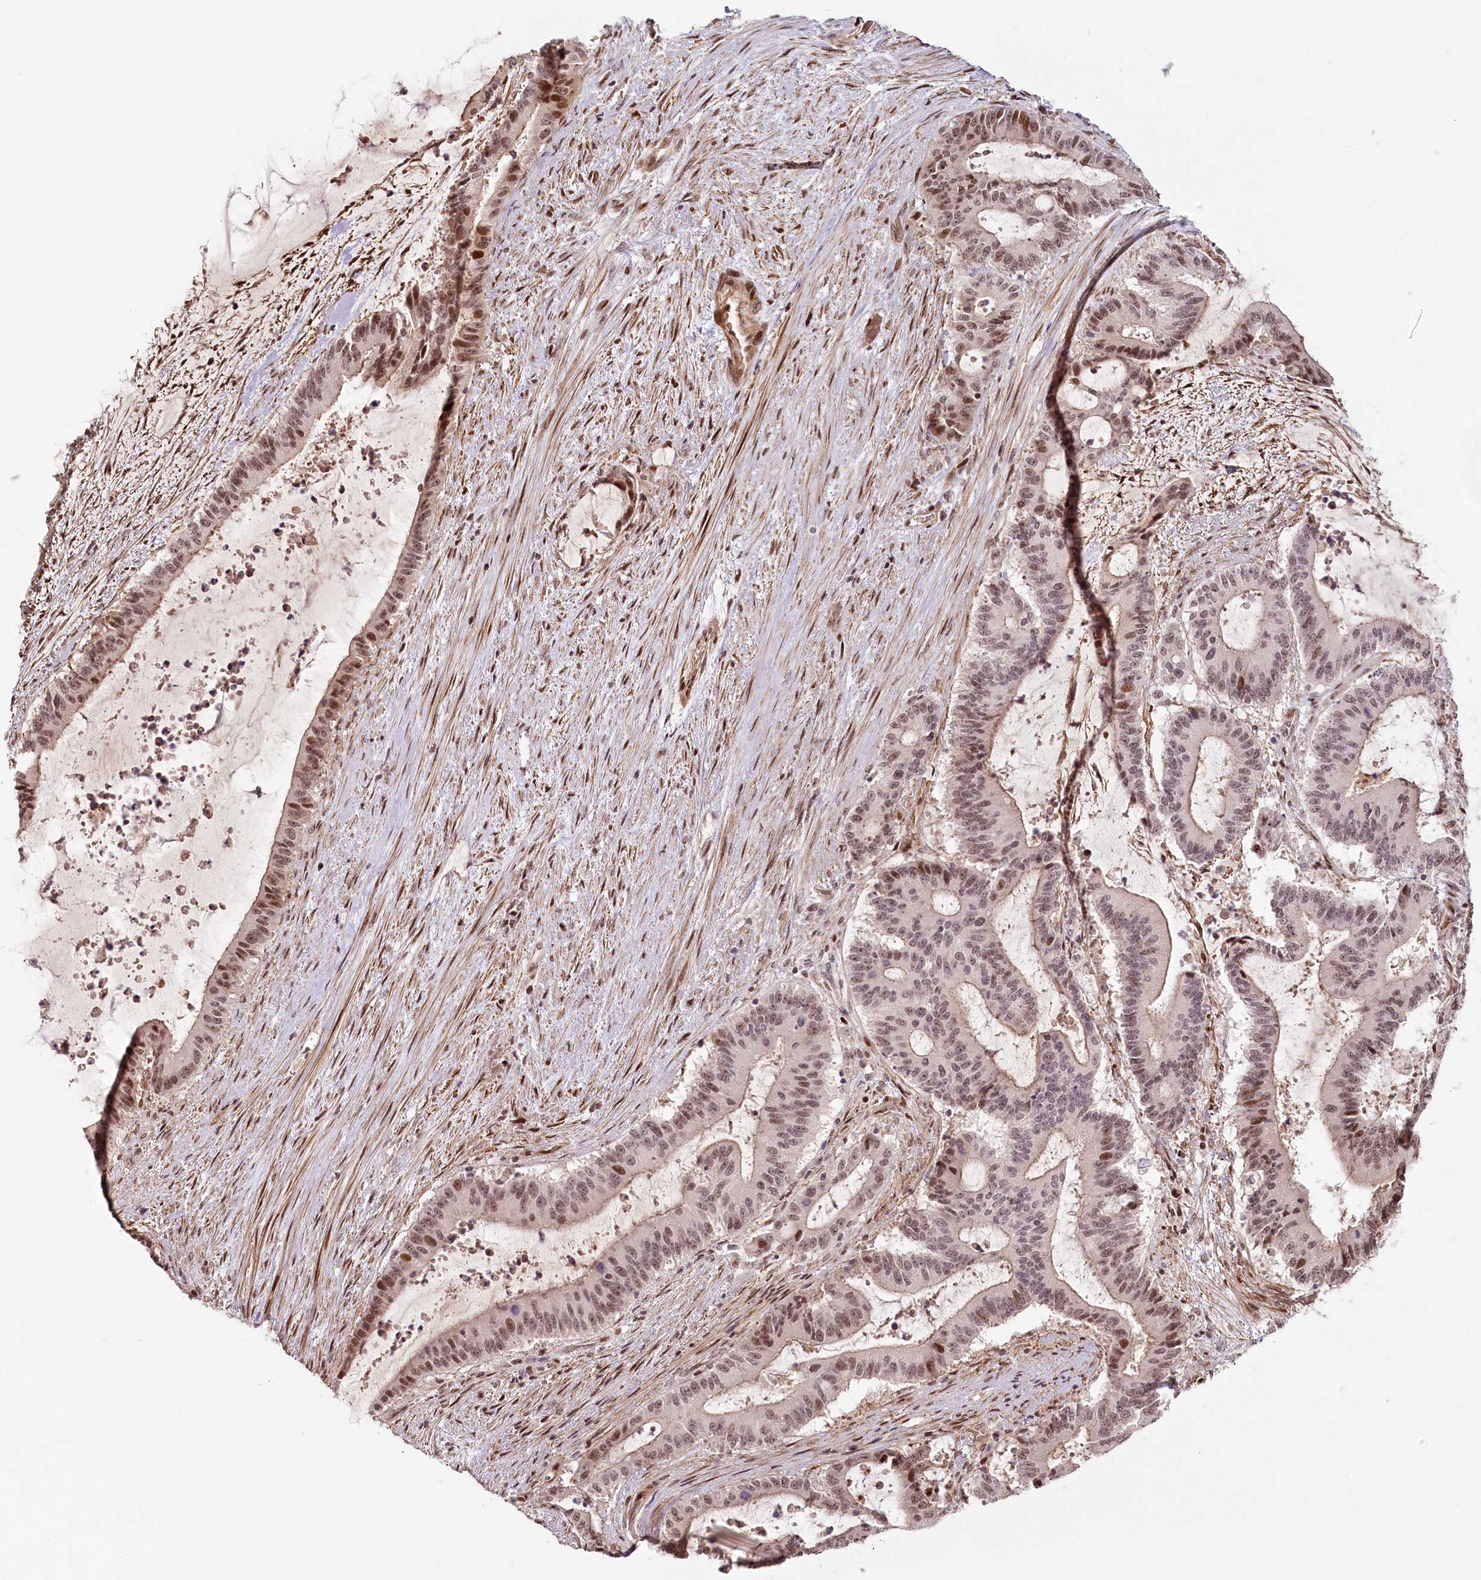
{"staining": {"intensity": "moderate", "quantity": ">75%", "location": "nuclear"}, "tissue": "liver cancer", "cell_type": "Tumor cells", "image_type": "cancer", "snomed": [{"axis": "morphology", "description": "Normal tissue, NOS"}, {"axis": "morphology", "description": "Cholangiocarcinoma"}, {"axis": "topography", "description": "Liver"}, {"axis": "topography", "description": "Peripheral nerve tissue"}], "caption": "High-magnification brightfield microscopy of cholangiocarcinoma (liver) stained with DAB (brown) and counterstained with hematoxylin (blue). tumor cells exhibit moderate nuclear staining is seen in approximately>75% of cells. (DAB (3,3'-diaminobenzidine) IHC, brown staining for protein, blue staining for nuclei).", "gene": "FAM204A", "patient": {"sex": "female", "age": 73}}